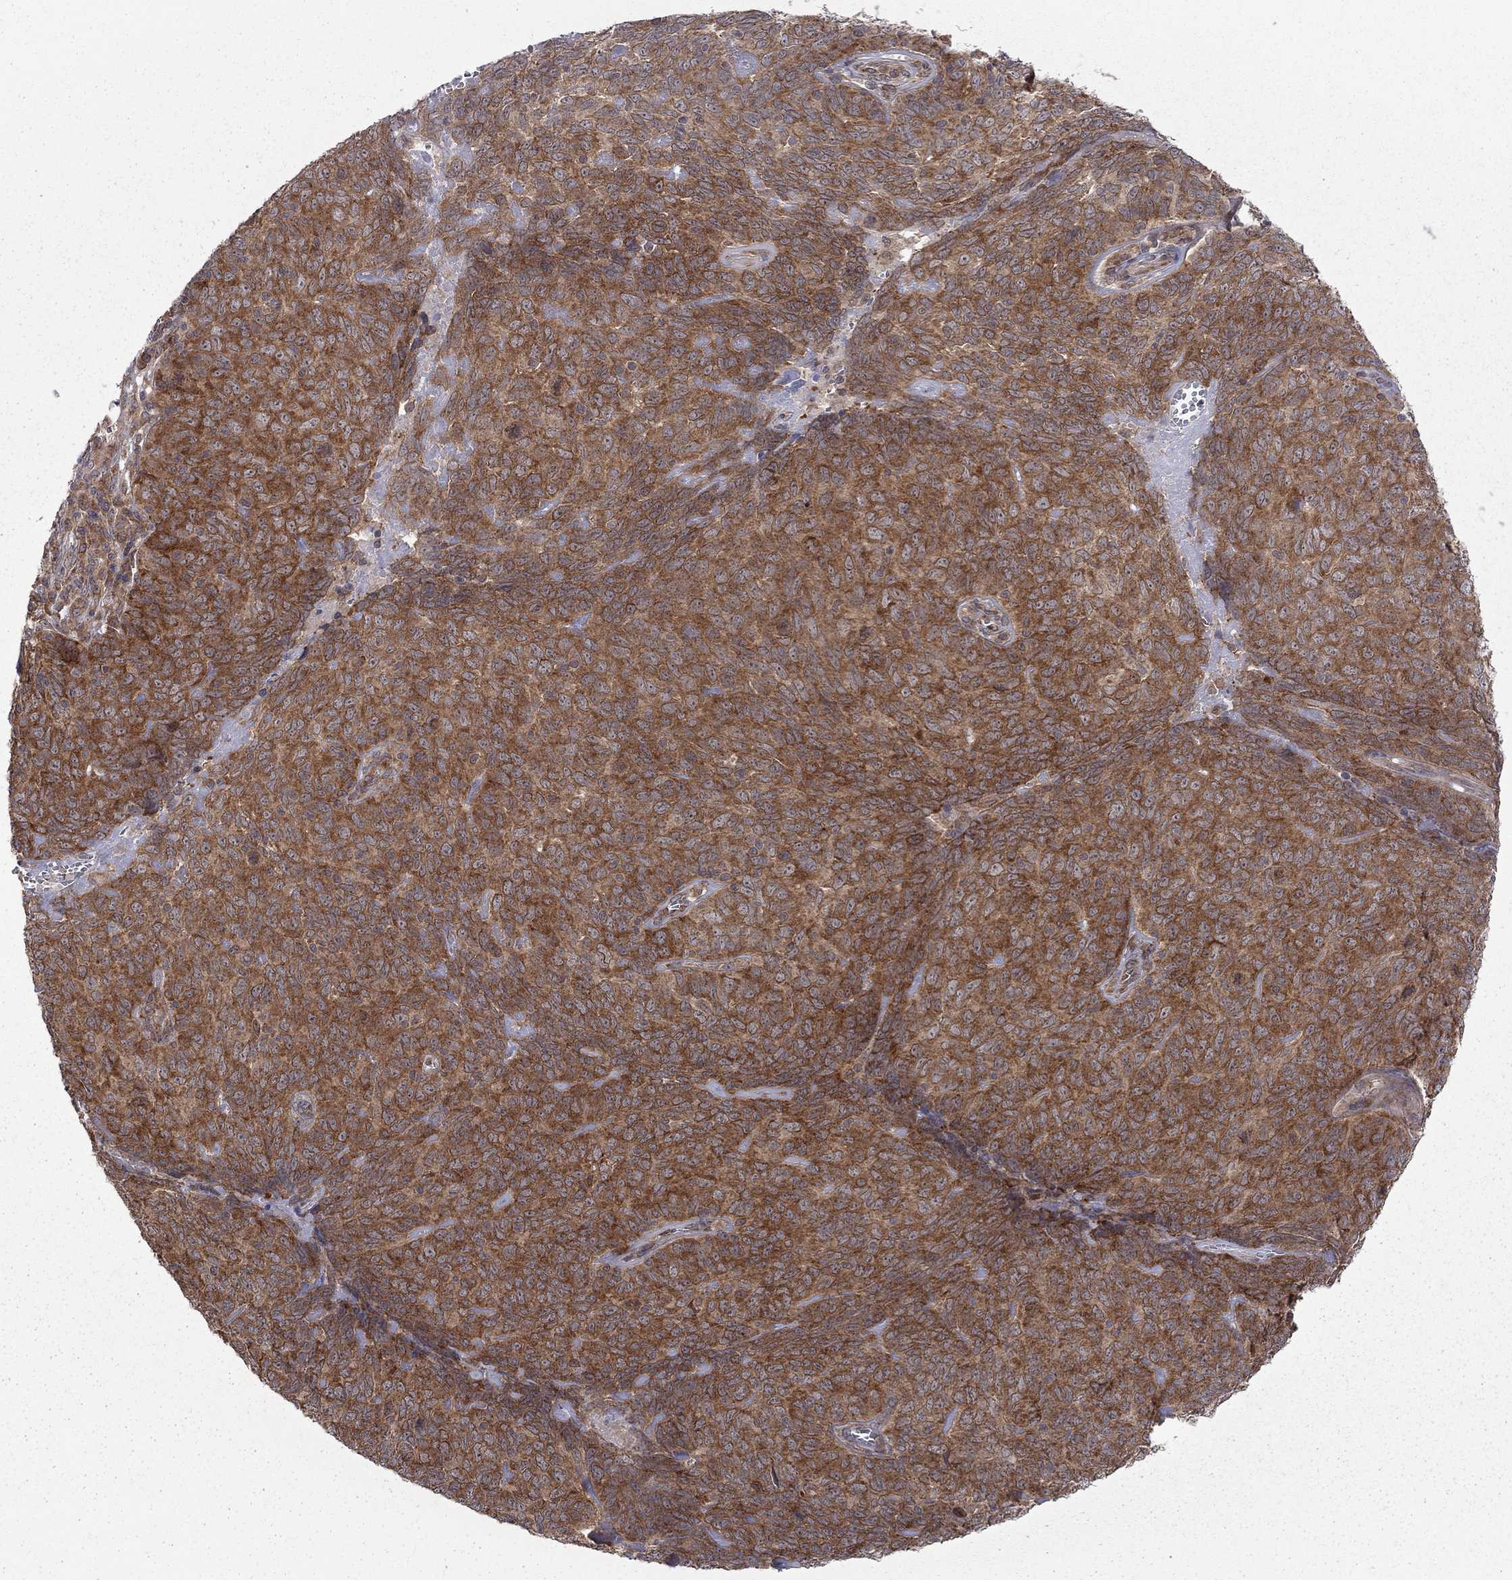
{"staining": {"intensity": "strong", "quantity": ">75%", "location": "cytoplasmic/membranous"}, "tissue": "skin cancer", "cell_type": "Tumor cells", "image_type": "cancer", "snomed": [{"axis": "morphology", "description": "Squamous cell carcinoma, NOS"}, {"axis": "topography", "description": "Skin"}, {"axis": "topography", "description": "Anal"}], "caption": "Skin cancer stained with DAB immunohistochemistry reveals high levels of strong cytoplasmic/membranous expression in approximately >75% of tumor cells.", "gene": "NAA50", "patient": {"sex": "female", "age": 51}}